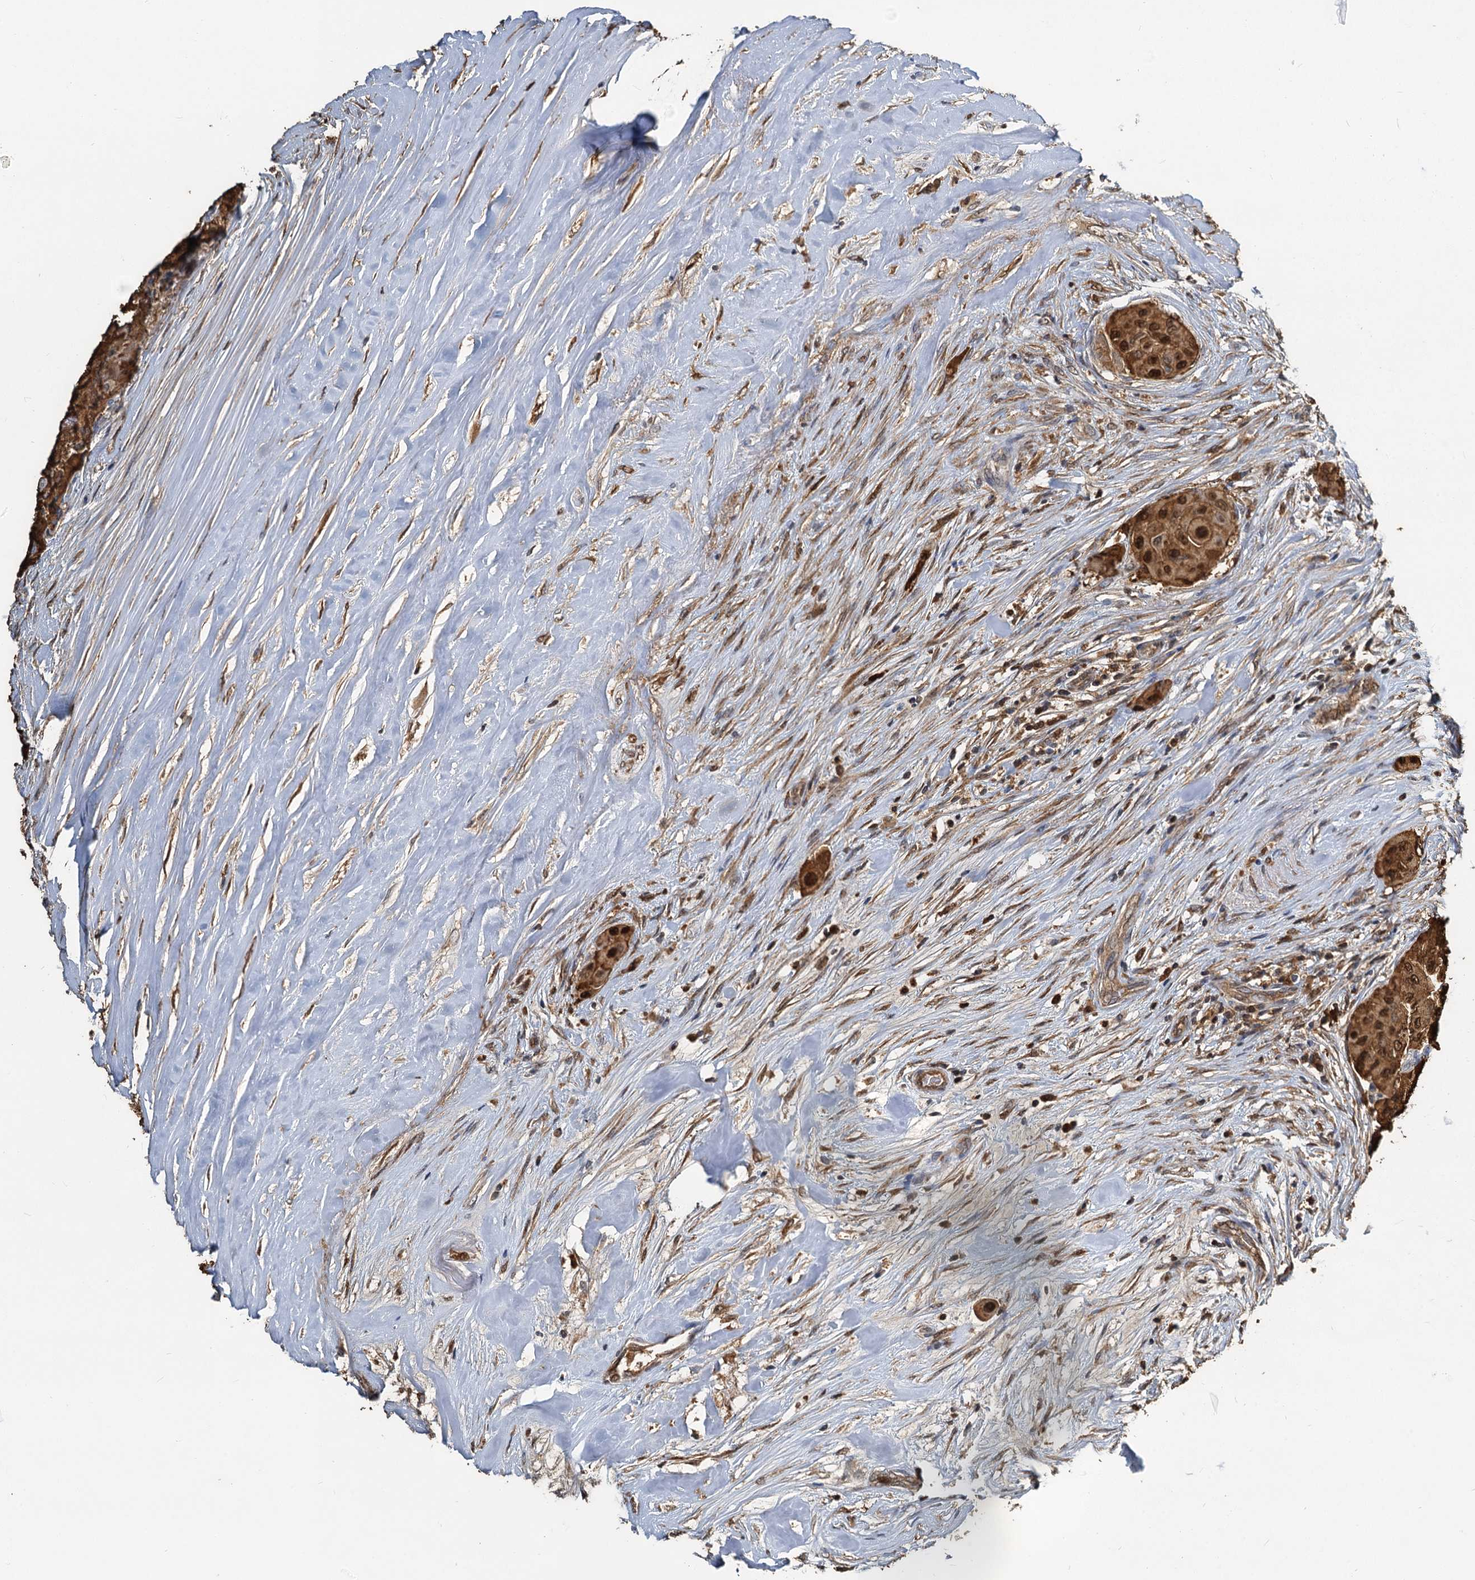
{"staining": {"intensity": "strong", "quantity": ">75%", "location": "cytoplasmic/membranous,nuclear"}, "tissue": "thyroid cancer", "cell_type": "Tumor cells", "image_type": "cancer", "snomed": [{"axis": "morphology", "description": "Papillary adenocarcinoma, NOS"}, {"axis": "topography", "description": "Thyroid gland"}], "caption": "A micrograph showing strong cytoplasmic/membranous and nuclear staining in approximately >75% of tumor cells in thyroid cancer, as visualized by brown immunohistochemical staining.", "gene": "S100A6", "patient": {"sex": "female", "age": 59}}